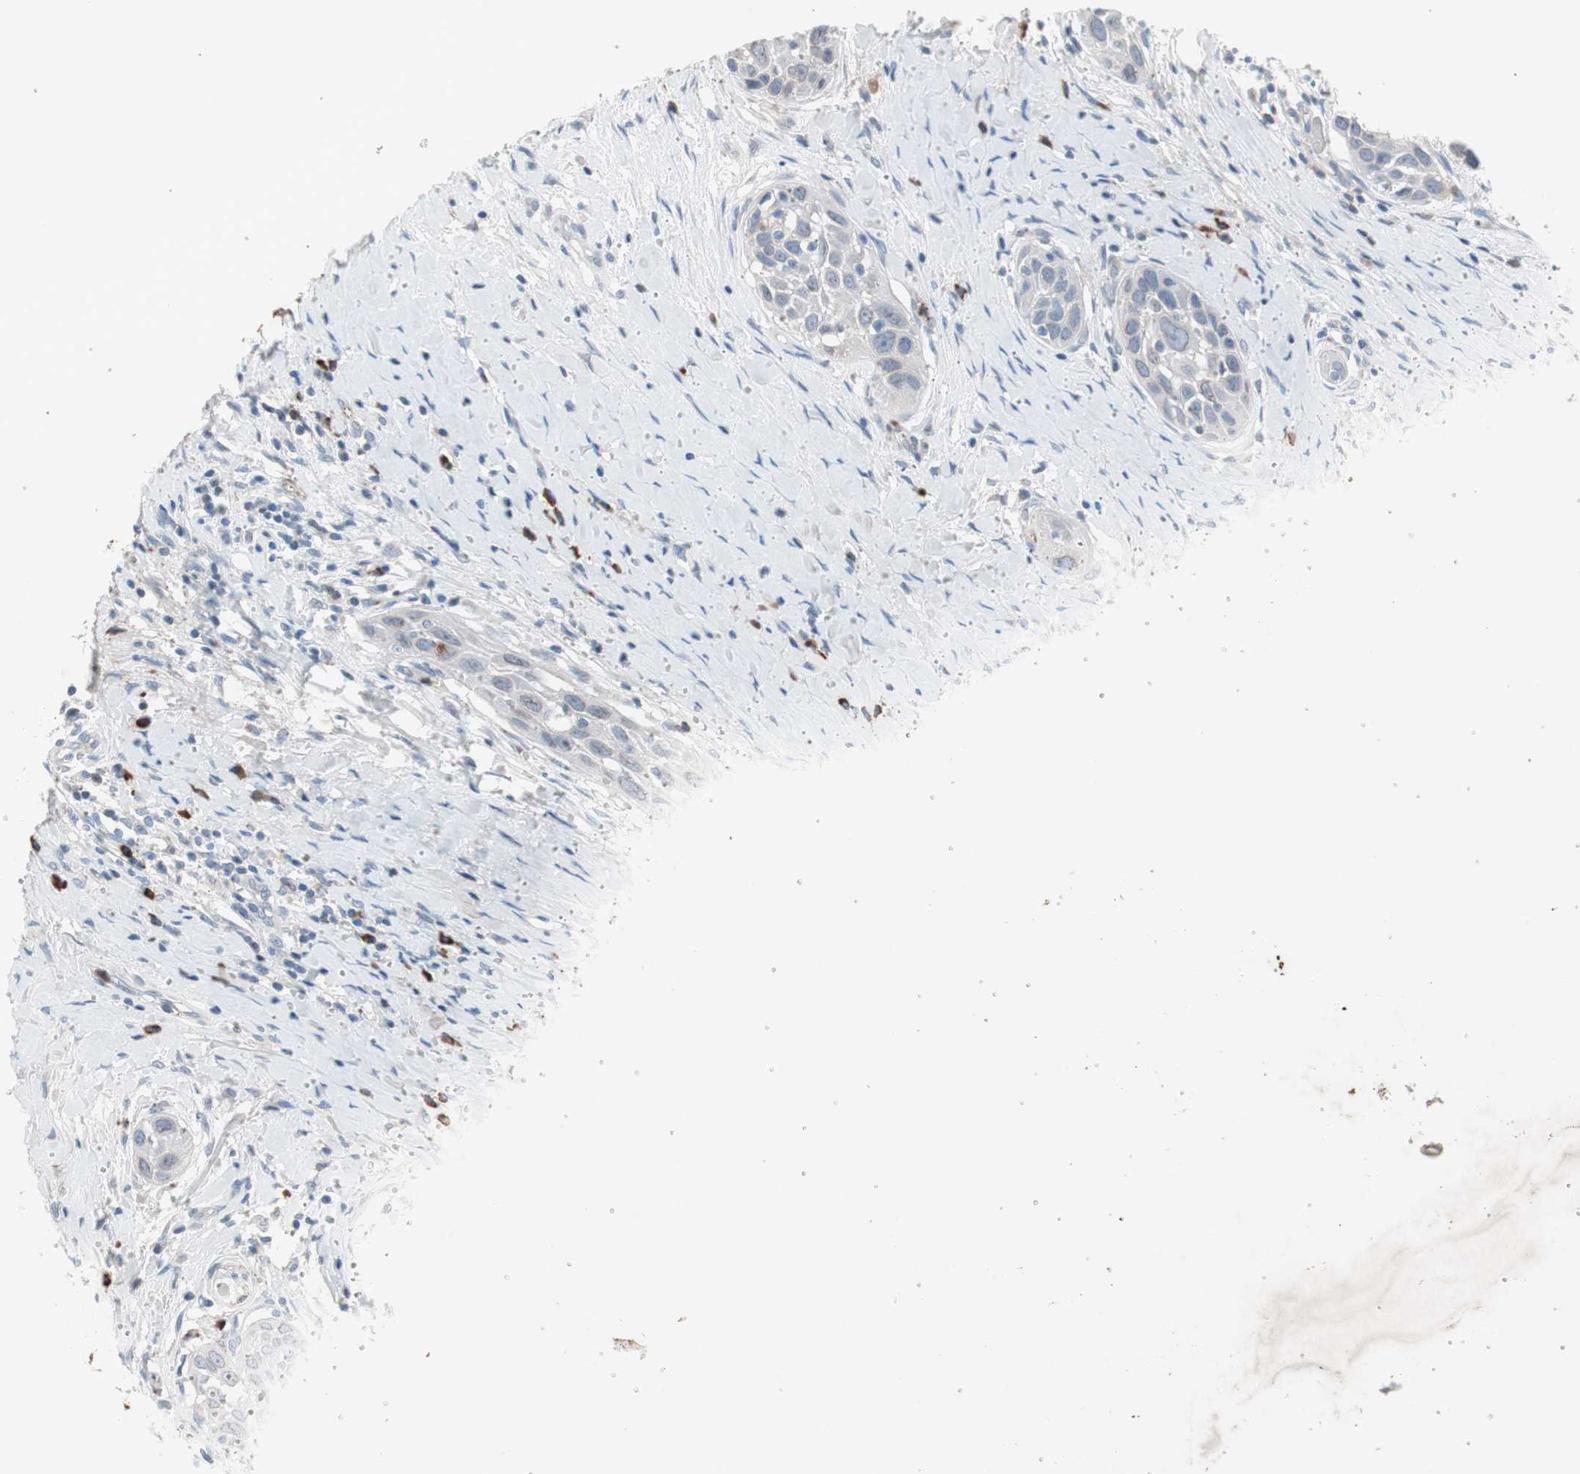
{"staining": {"intensity": "negative", "quantity": "none", "location": "none"}, "tissue": "head and neck cancer", "cell_type": "Tumor cells", "image_type": "cancer", "snomed": [{"axis": "morphology", "description": "Normal tissue, NOS"}, {"axis": "morphology", "description": "Squamous cell carcinoma, NOS"}, {"axis": "topography", "description": "Oral tissue"}, {"axis": "topography", "description": "Head-Neck"}], "caption": "The micrograph shows no staining of tumor cells in head and neck cancer.", "gene": "GRB7", "patient": {"sex": "female", "age": 50}}